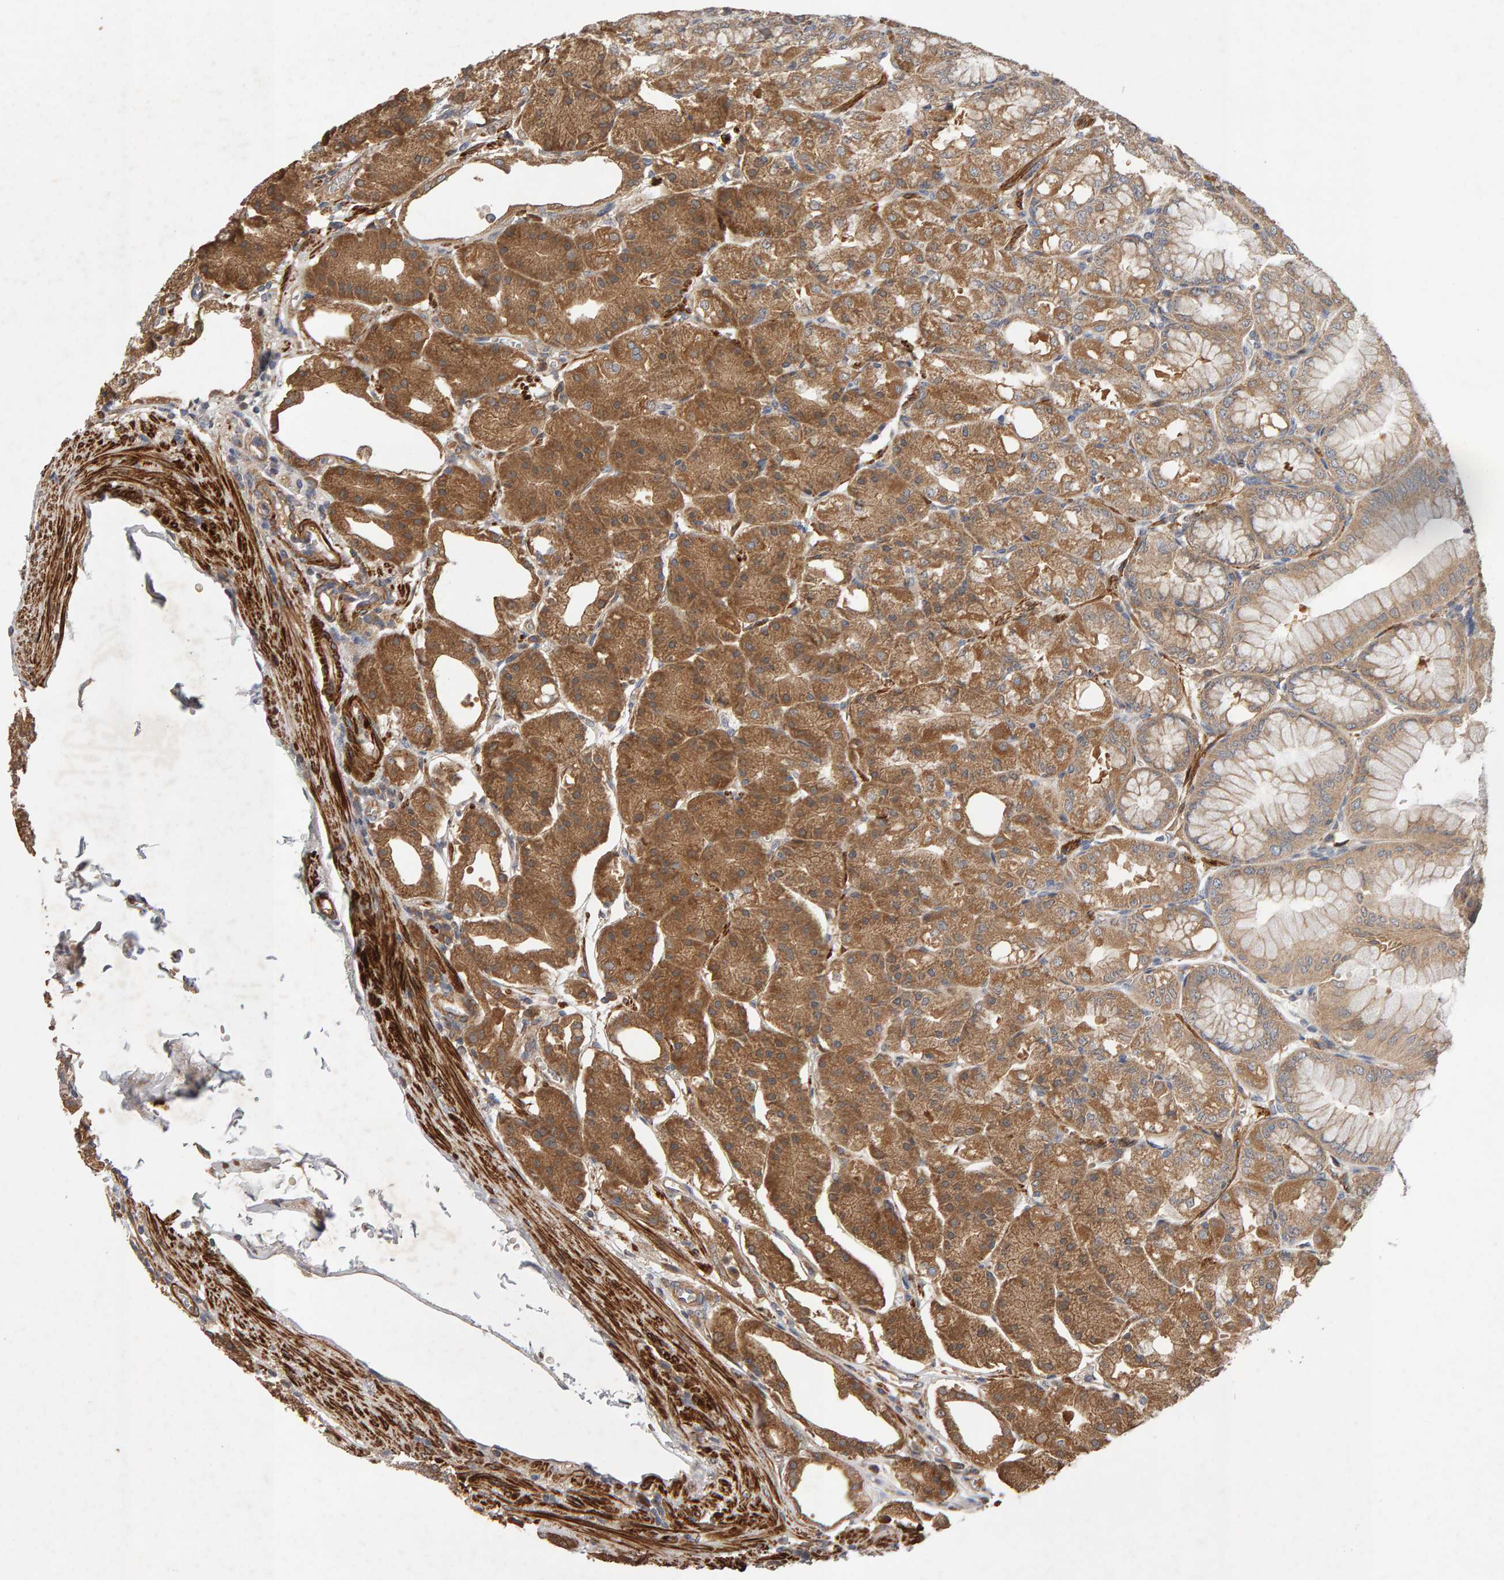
{"staining": {"intensity": "moderate", "quantity": ">75%", "location": "cytoplasmic/membranous"}, "tissue": "stomach", "cell_type": "Glandular cells", "image_type": "normal", "snomed": [{"axis": "morphology", "description": "Normal tissue, NOS"}, {"axis": "topography", "description": "Stomach, lower"}], "caption": "Protein staining of benign stomach shows moderate cytoplasmic/membranous expression in approximately >75% of glandular cells.", "gene": "RNF19A", "patient": {"sex": "male", "age": 71}}